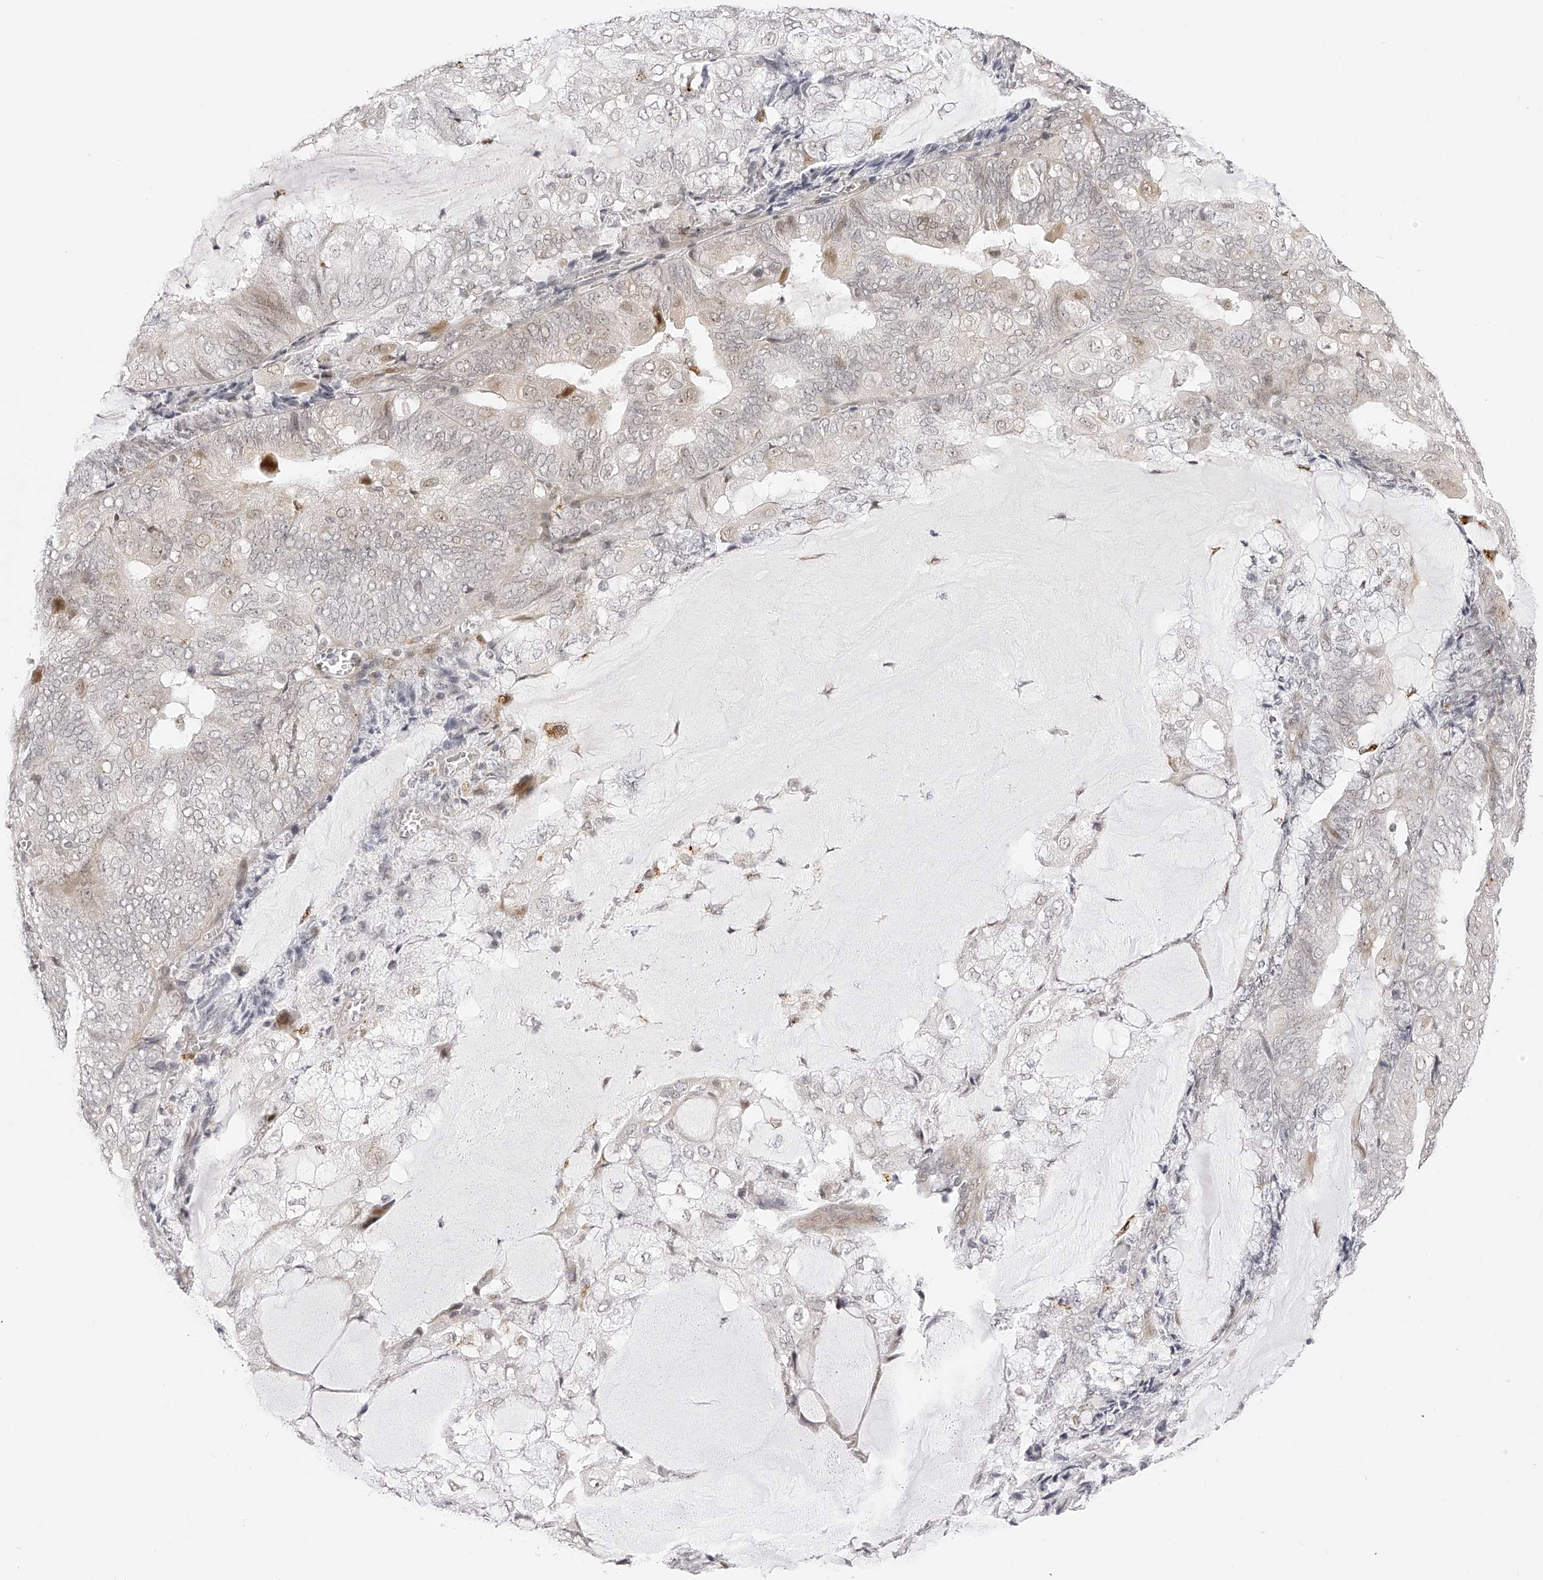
{"staining": {"intensity": "weak", "quantity": "<25%", "location": "nuclear"}, "tissue": "endometrial cancer", "cell_type": "Tumor cells", "image_type": "cancer", "snomed": [{"axis": "morphology", "description": "Adenocarcinoma, NOS"}, {"axis": "topography", "description": "Endometrium"}], "caption": "Tumor cells are negative for brown protein staining in adenocarcinoma (endometrial). (Immunohistochemistry (ihc), brightfield microscopy, high magnification).", "gene": "PLEKHG1", "patient": {"sex": "female", "age": 81}}